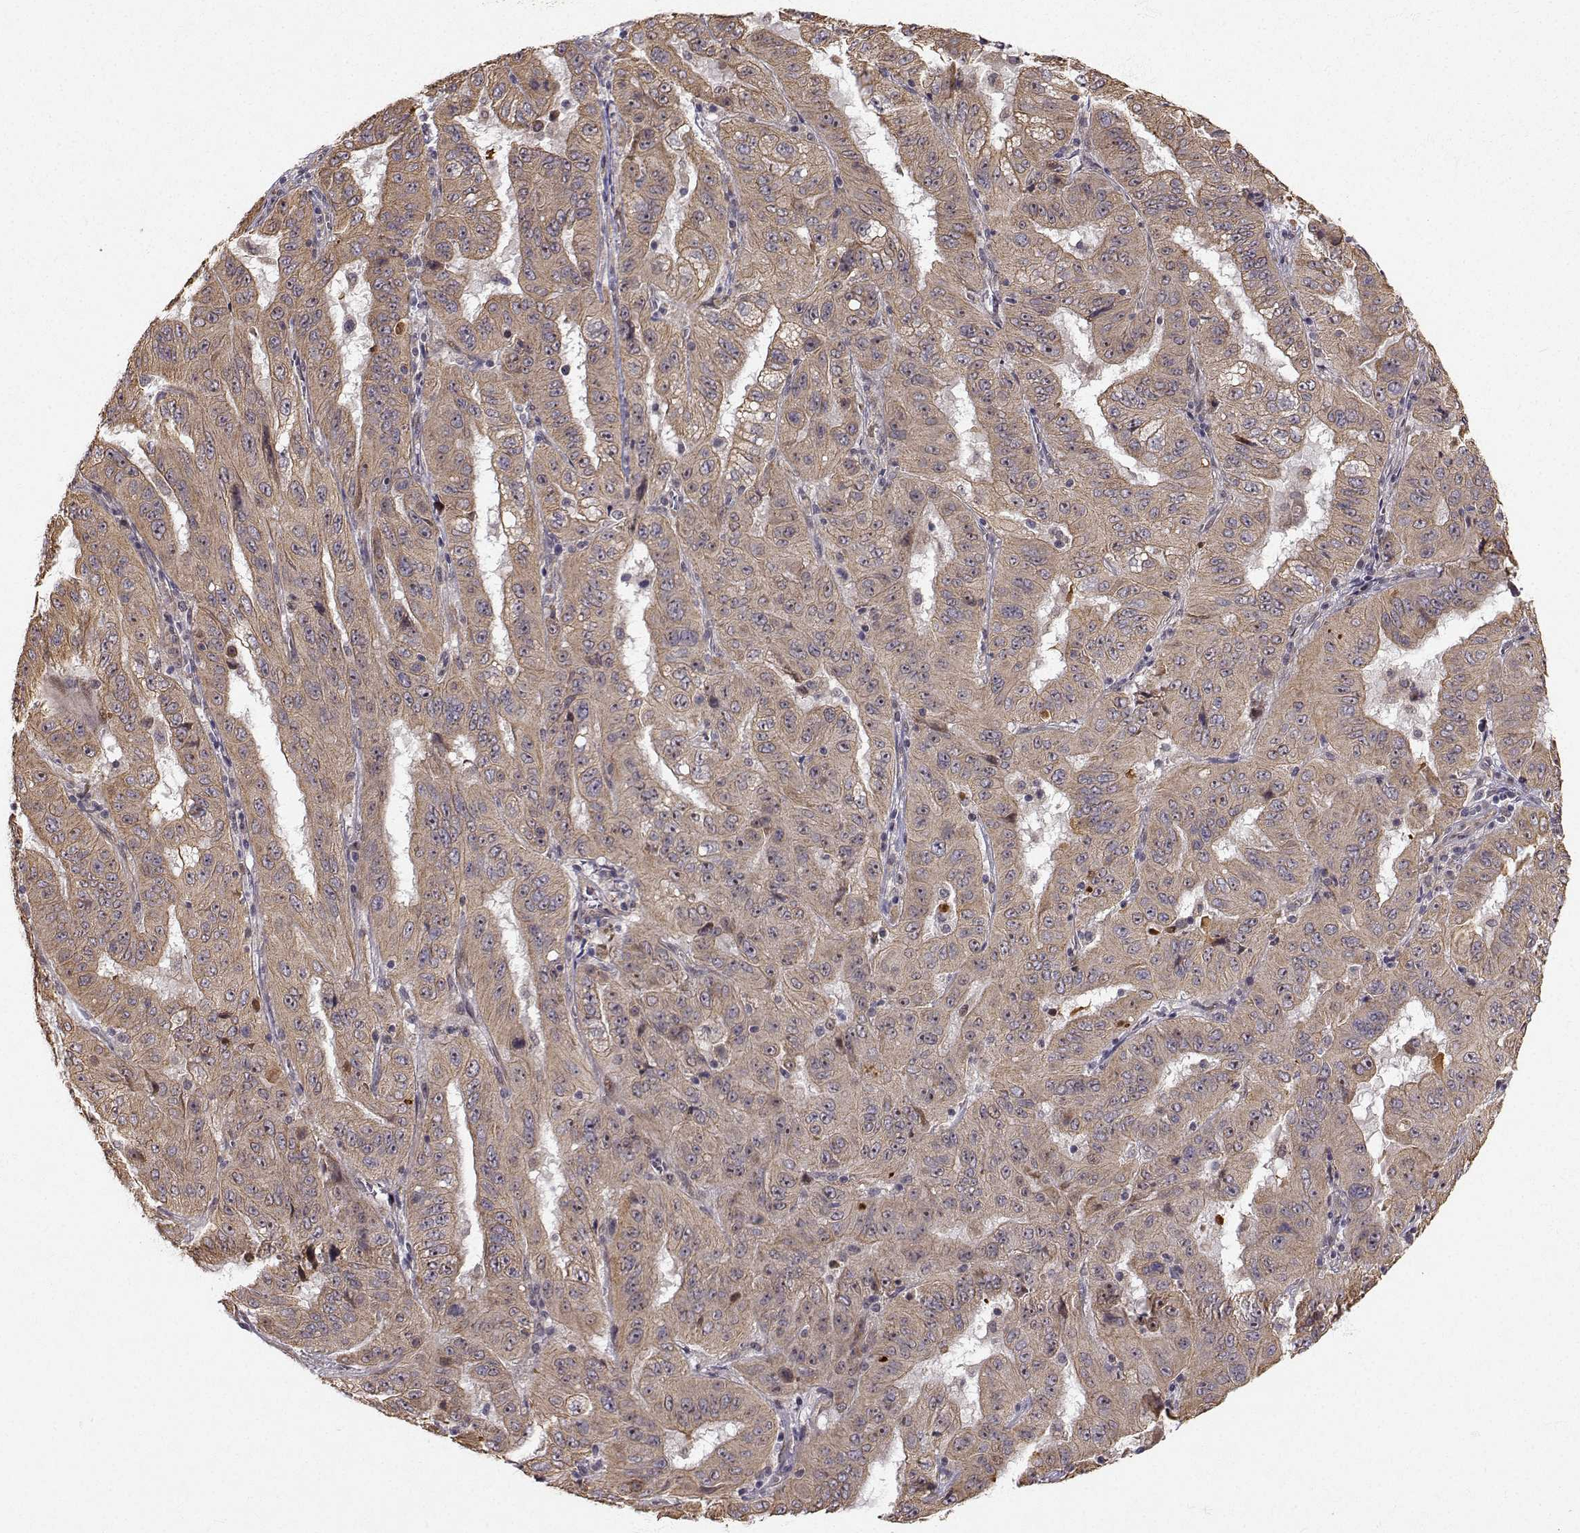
{"staining": {"intensity": "moderate", "quantity": "25%-75%", "location": "cytoplasmic/membranous"}, "tissue": "pancreatic cancer", "cell_type": "Tumor cells", "image_type": "cancer", "snomed": [{"axis": "morphology", "description": "Adenocarcinoma, NOS"}, {"axis": "topography", "description": "Pancreas"}], "caption": "Approximately 25%-75% of tumor cells in human pancreatic adenocarcinoma exhibit moderate cytoplasmic/membranous protein staining as visualized by brown immunohistochemical staining.", "gene": "APC", "patient": {"sex": "male", "age": 63}}